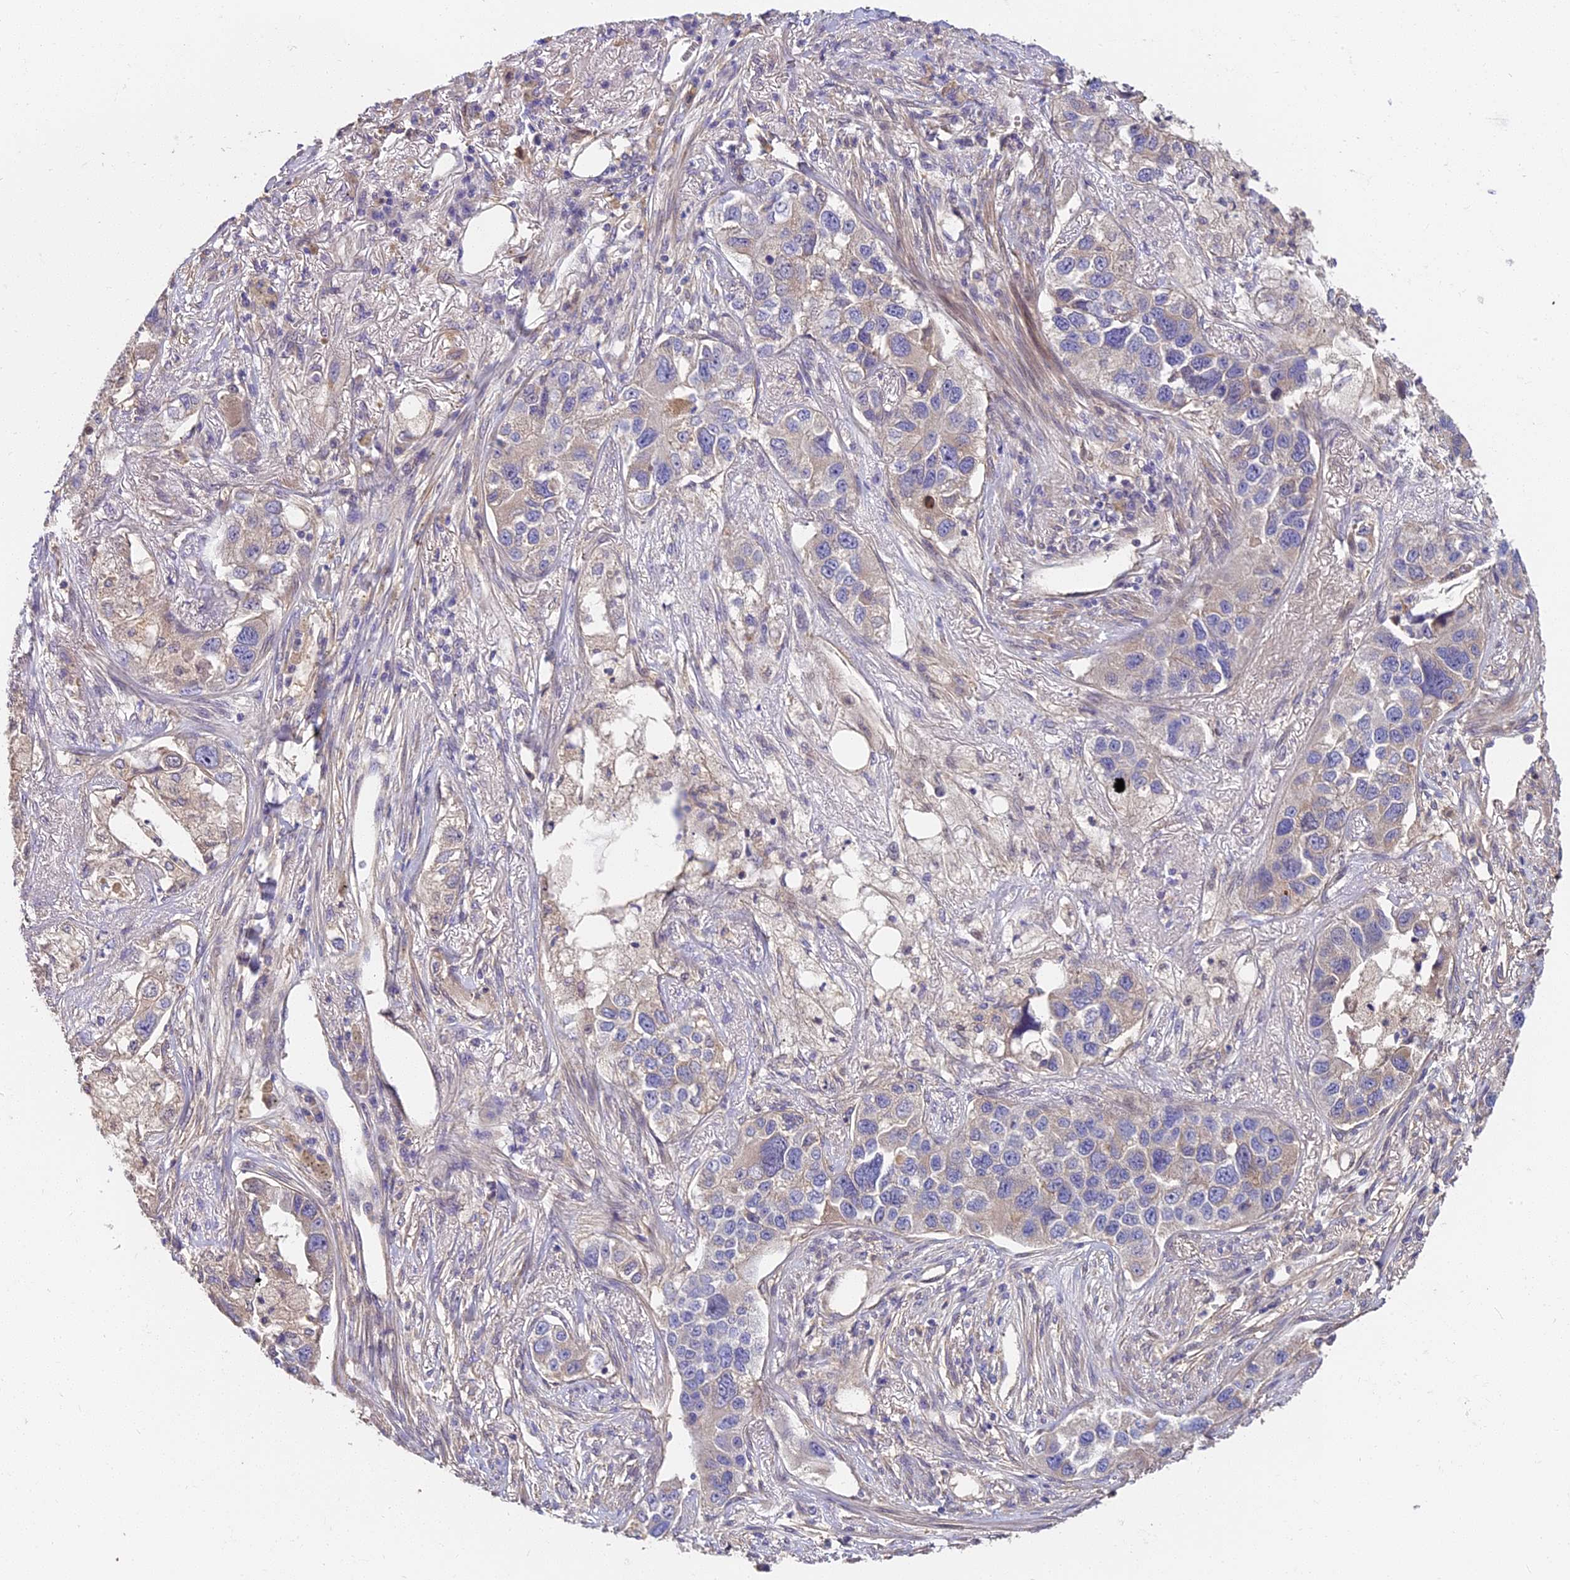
{"staining": {"intensity": "negative", "quantity": "none", "location": "none"}, "tissue": "lung cancer", "cell_type": "Tumor cells", "image_type": "cancer", "snomed": [{"axis": "morphology", "description": "Adenocarcinoma, NOS"}, {"axis": "topography", "description": "Lung"}], "caption": "A high-resolution photomicrograph shows IHC staining of lung adenocarcinoma, which displays no significant staining in tumor cells. (DAB immunohistochemistry visualized using brightfield microscopy, high magnification).", "gene": "ARHGAP17", "patient": {"sex": "male", "age": 49}}